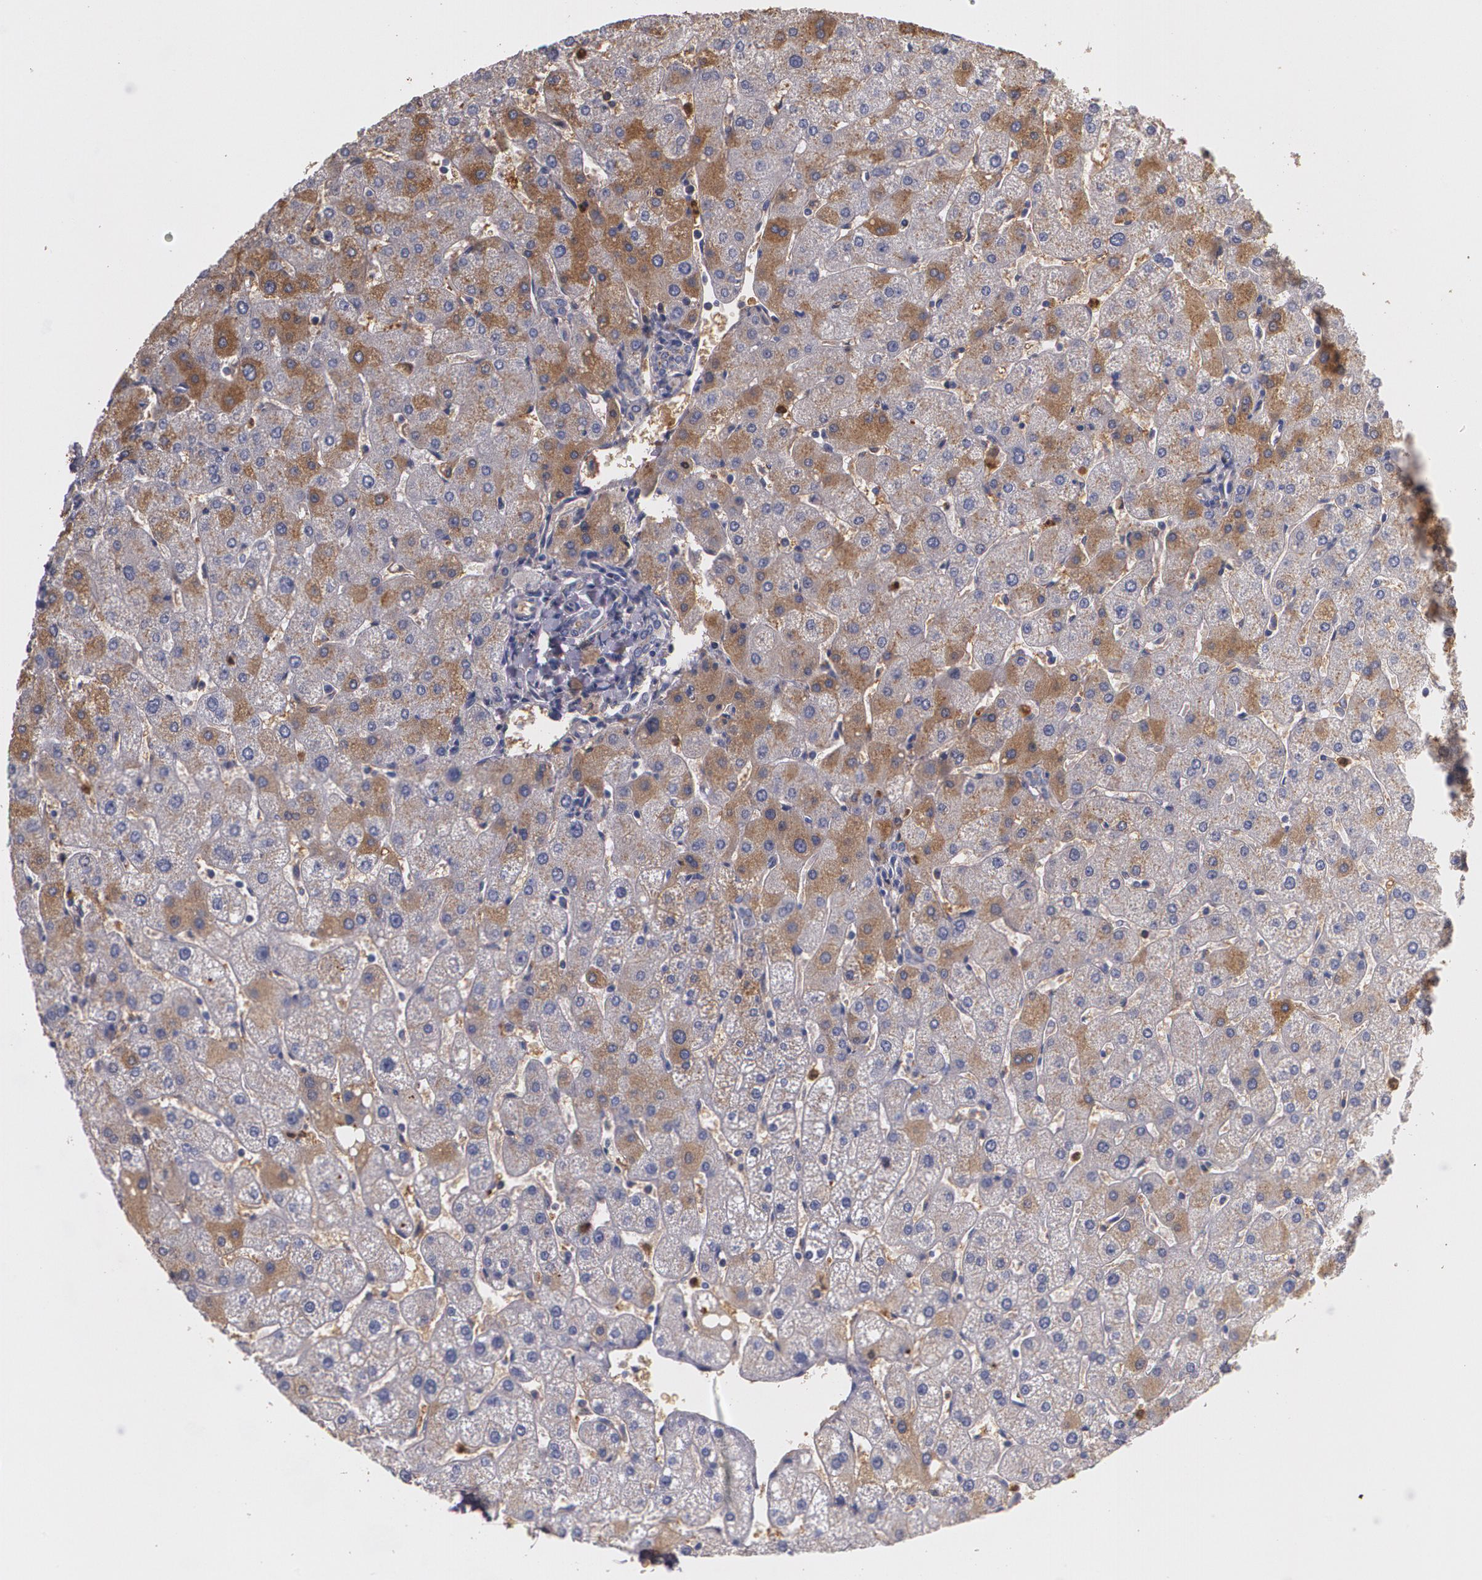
{"staining": {"intensity": "negative", "quantity": "none", "location": "none"}, "tissue": "liver", "cell_type": "Cholangiocytes", "image_type": "normal", "snomed": [{"axis": "morphology", "description": "Normal tissue, NOS"}, {"axis": "topography", "description": "Liver"}], "caption": "An image of liver stained for a protein demonstrates no brown staining in cholangiocytes.", "gene": "PTS", "patient": {"sex": "male", "age": 67}}